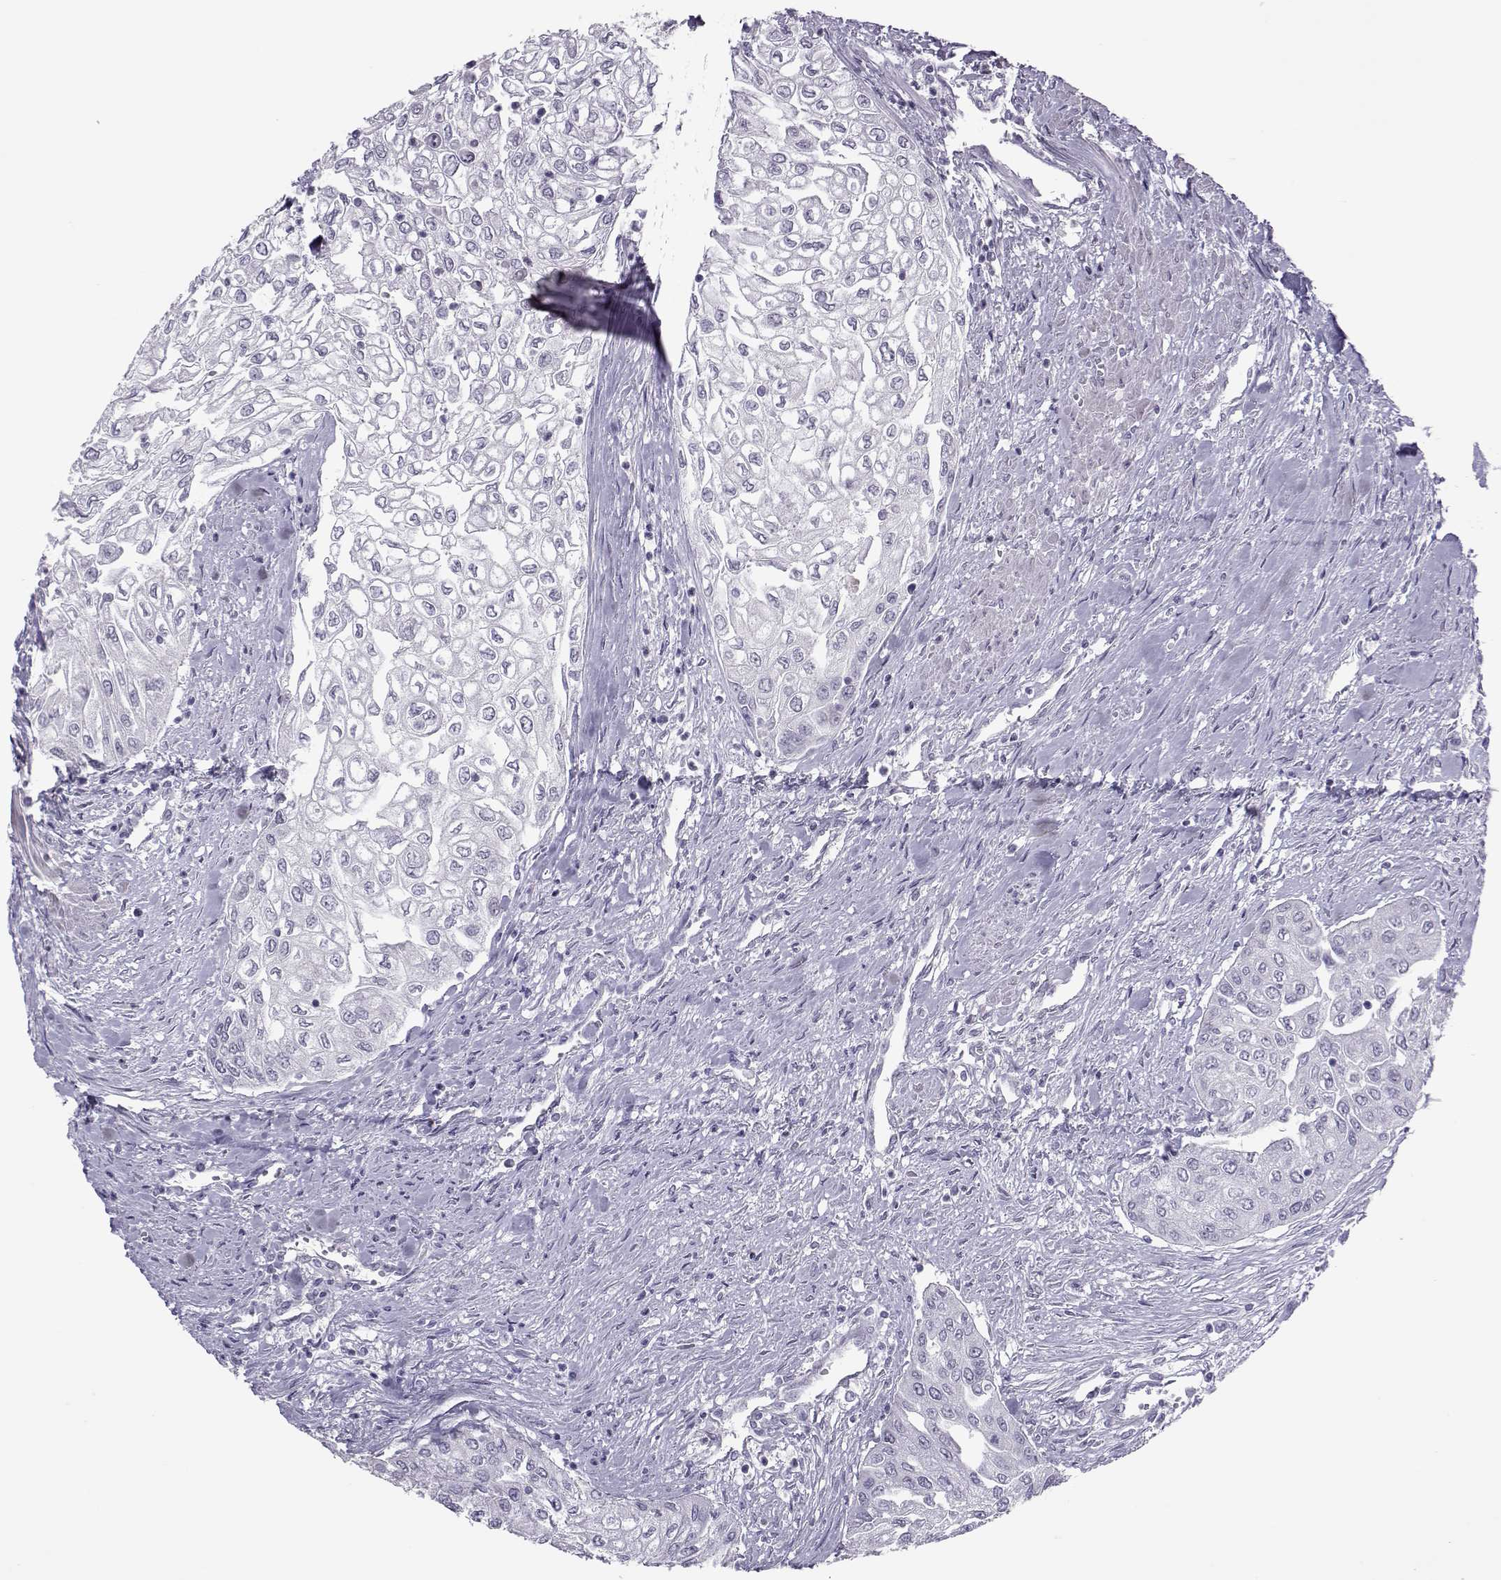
{"staining": {"intensity": "negative", "quantity": "none", "location": "none"}, "tissue": "urothelial cancer", "cell_type": "Tumor cells", "image_type": "cancer", "snomed": [{"axis": "morphology", "description": "Urothelial carcinoma, High grade"}, {"axis": "topography", "description": "Urinary bladder"}], "caption": "High power microscopy photomicrograph of an immunohistochemistry photomicrograph of urothelial cancer, revealing no significant positivity in tumor cells.", "gene": "ASRGL1", "patient": {"sex": "male", "age": 62}}